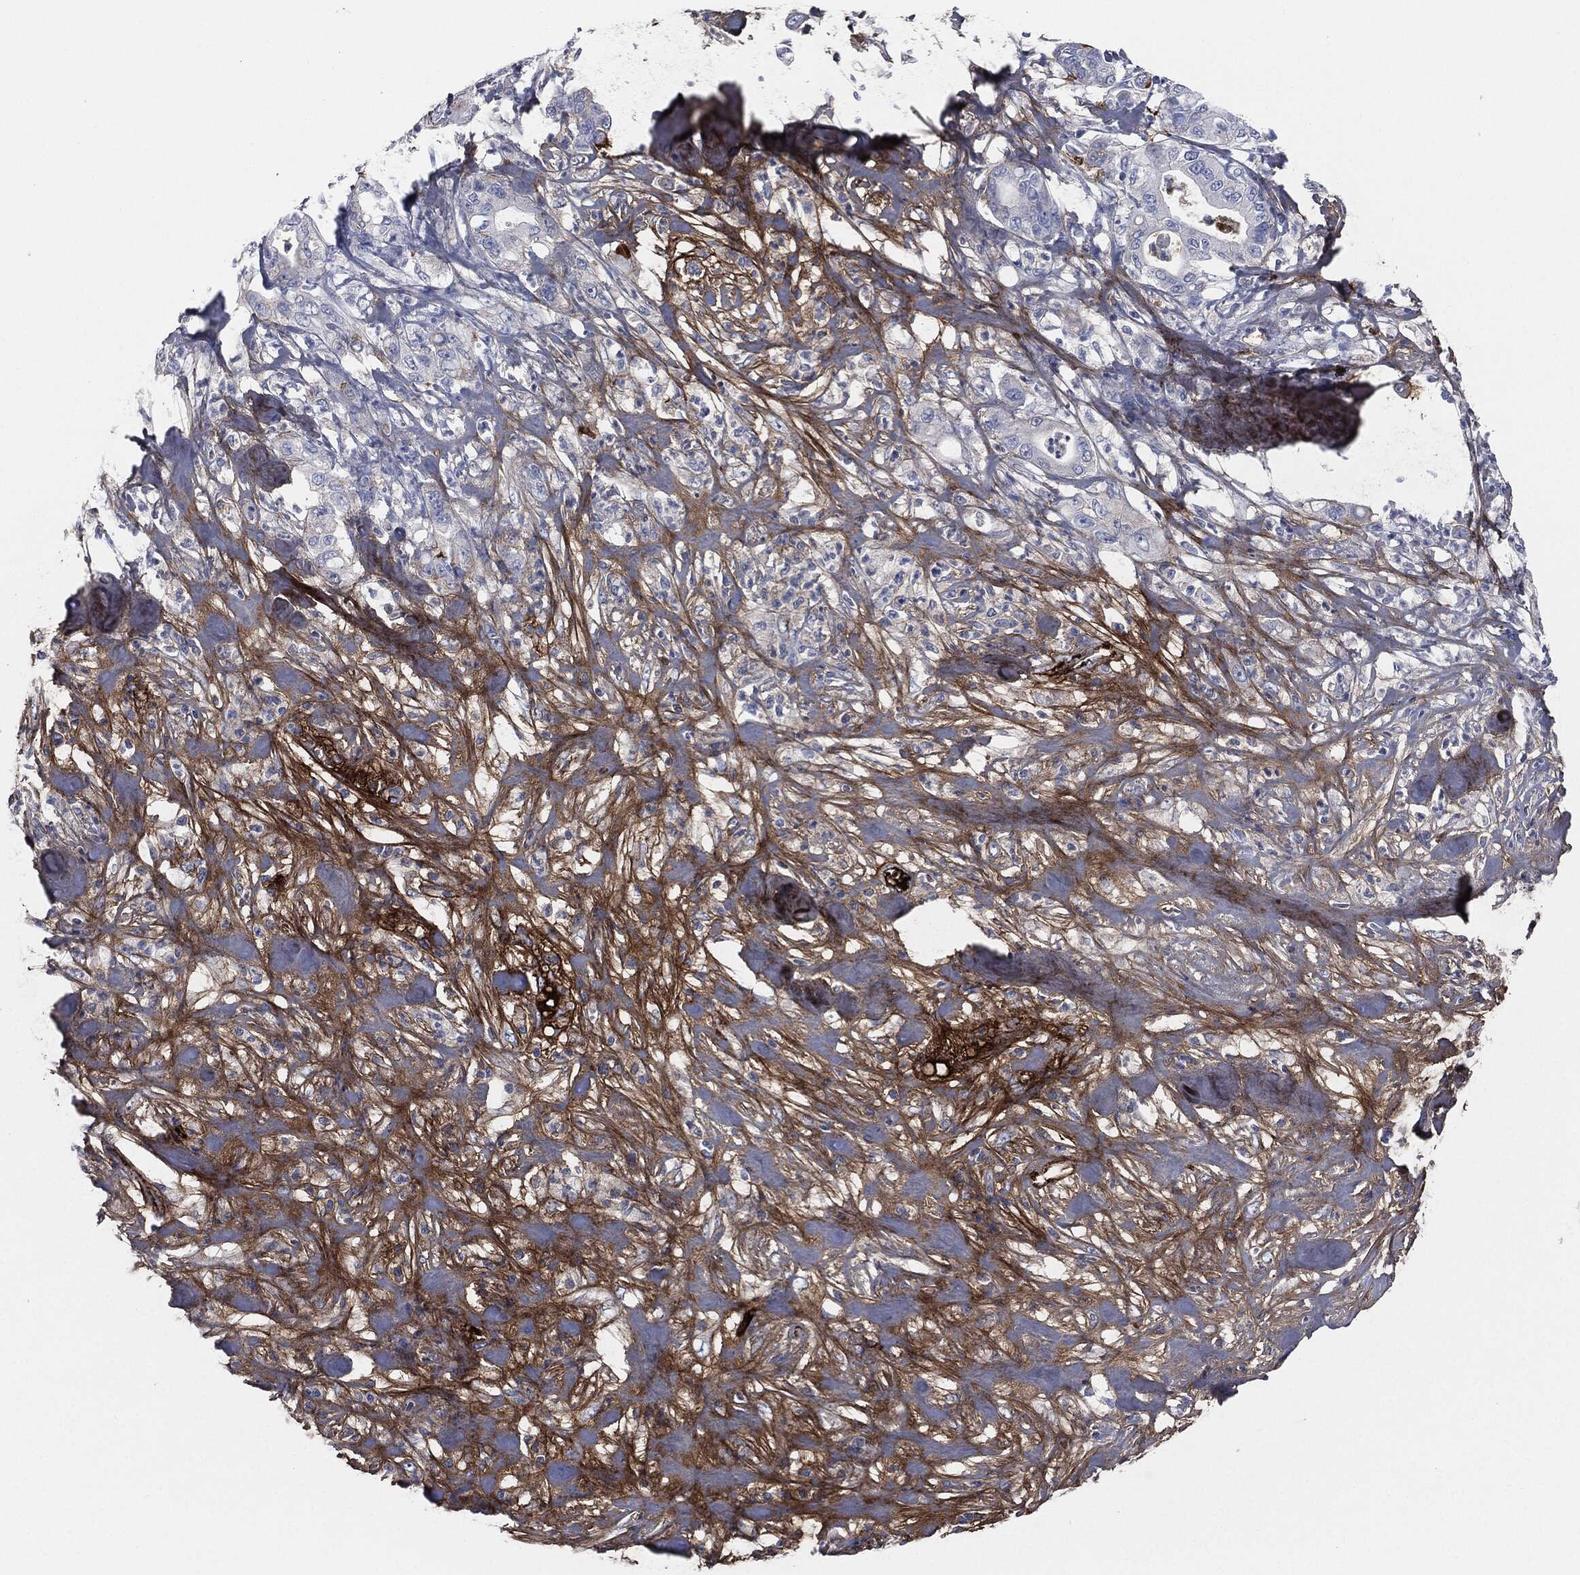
{"staining": {"intensity": "negative", "quantity": "none", "location": "none"}, "tissue": "pancreatic cancer", "cell_type": "Tumor cells", "image_type": "cancer", "snomed": [{"axis": "morphology", "description": "Adenocarcinoma, NOS"}, {"axis": "topography", "description": "Pancreas"}], "caption": "Human pancreatic cancer (adenocarcinoma) stained for a protein using immunohistochemistry (IHC) displays no positivity in tumor cells.", "gene": "APOB", "patient": {"sex": "male", "age": 71}}